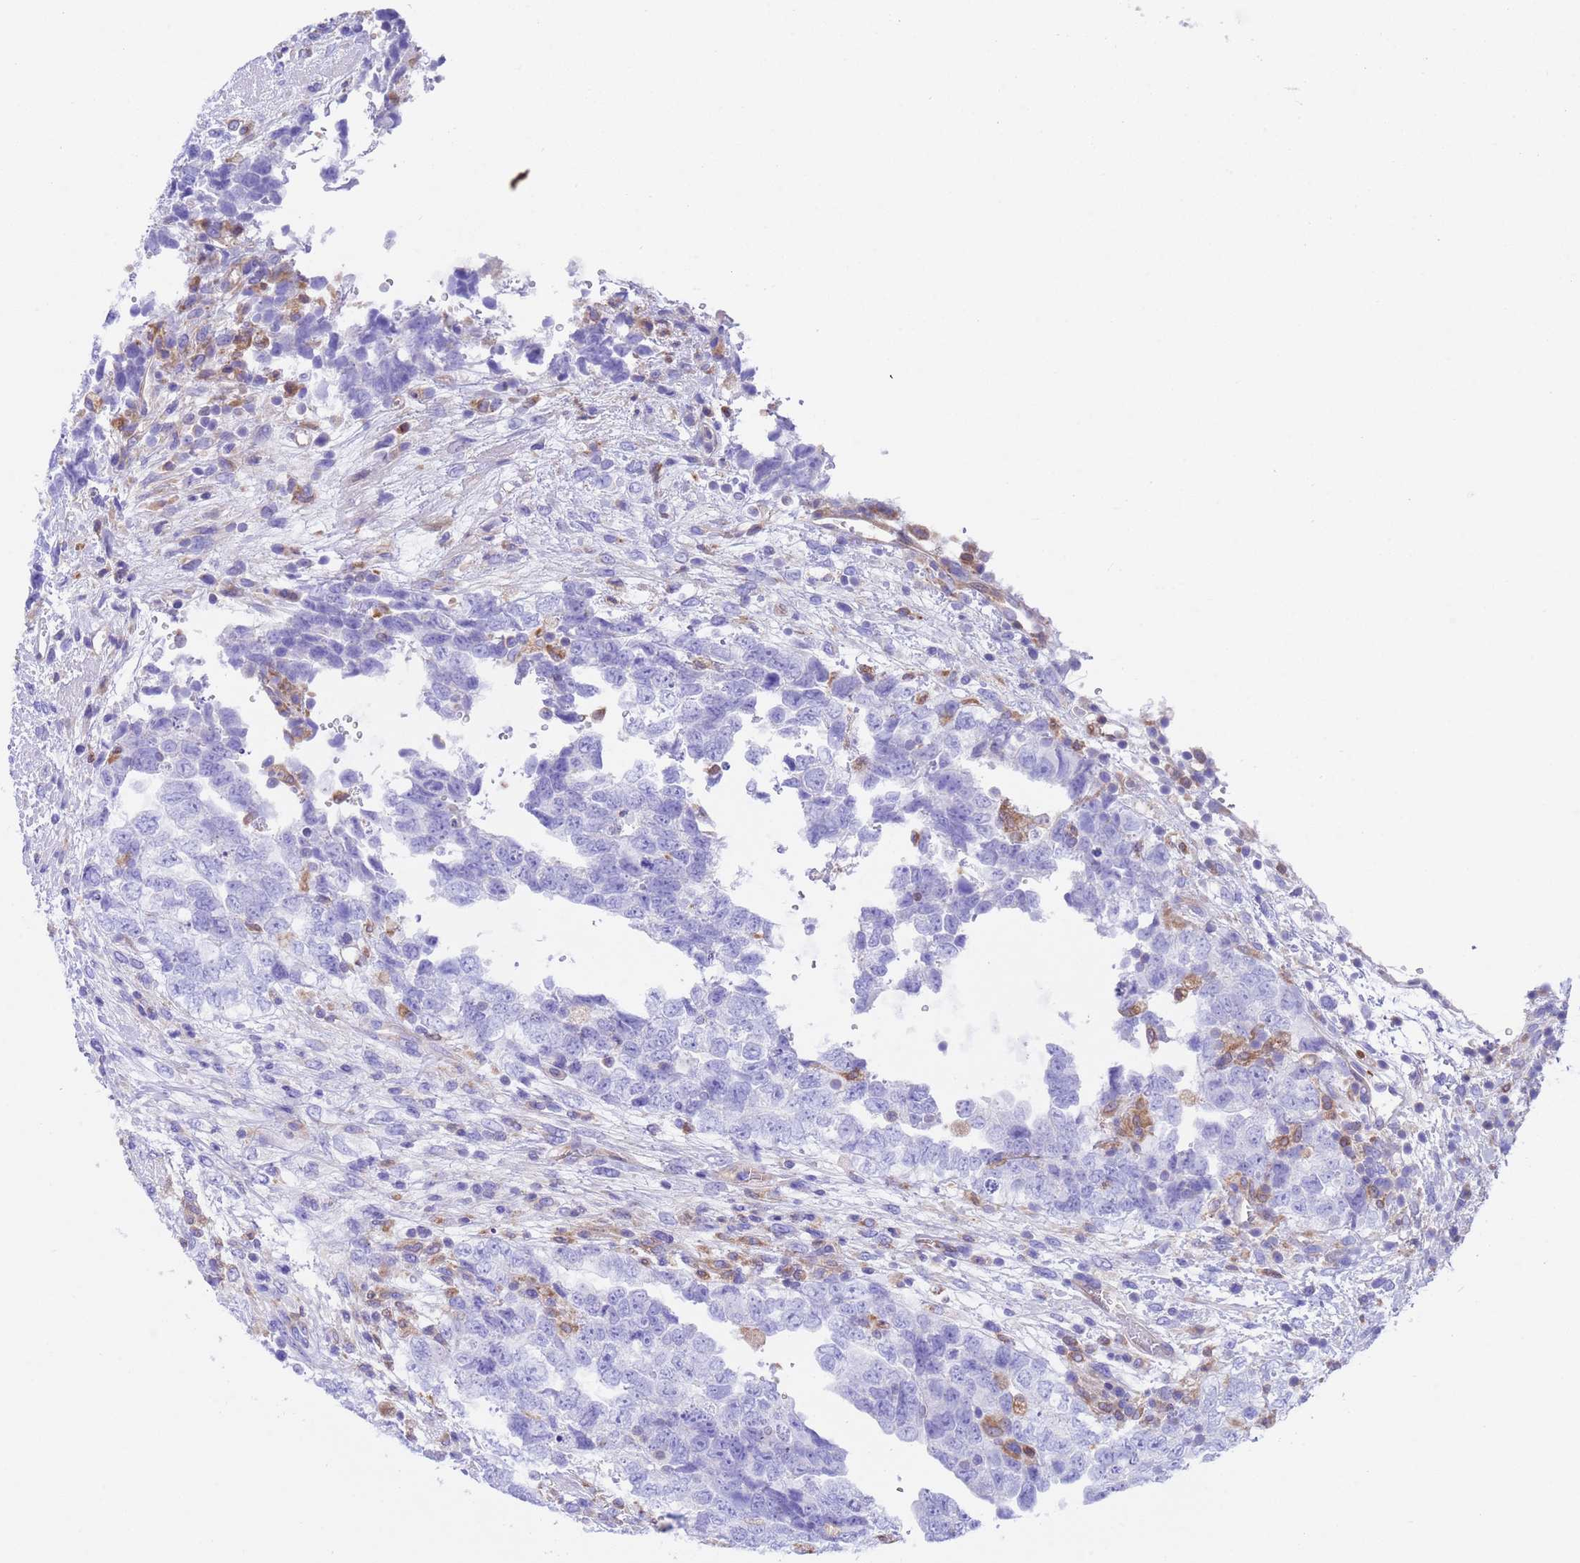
{"staining": {"intensity": "negative", "quantity": "none", "location": "none"}, "tissue": "testis cancer", "cell_type": "Tumor cells", "image_type": "cancer", "snomed": [{"axis": "morphology", "description": "Carcinoma, Embryonal, NOS"}, {"axis": "topography", "description": "Testis"}], "caption": "Protein analysis of testis cancer exhibits no significant staining in tumor cells.", "gene": "C6orf47", "patient": {"sex": "male", "age": 37}}